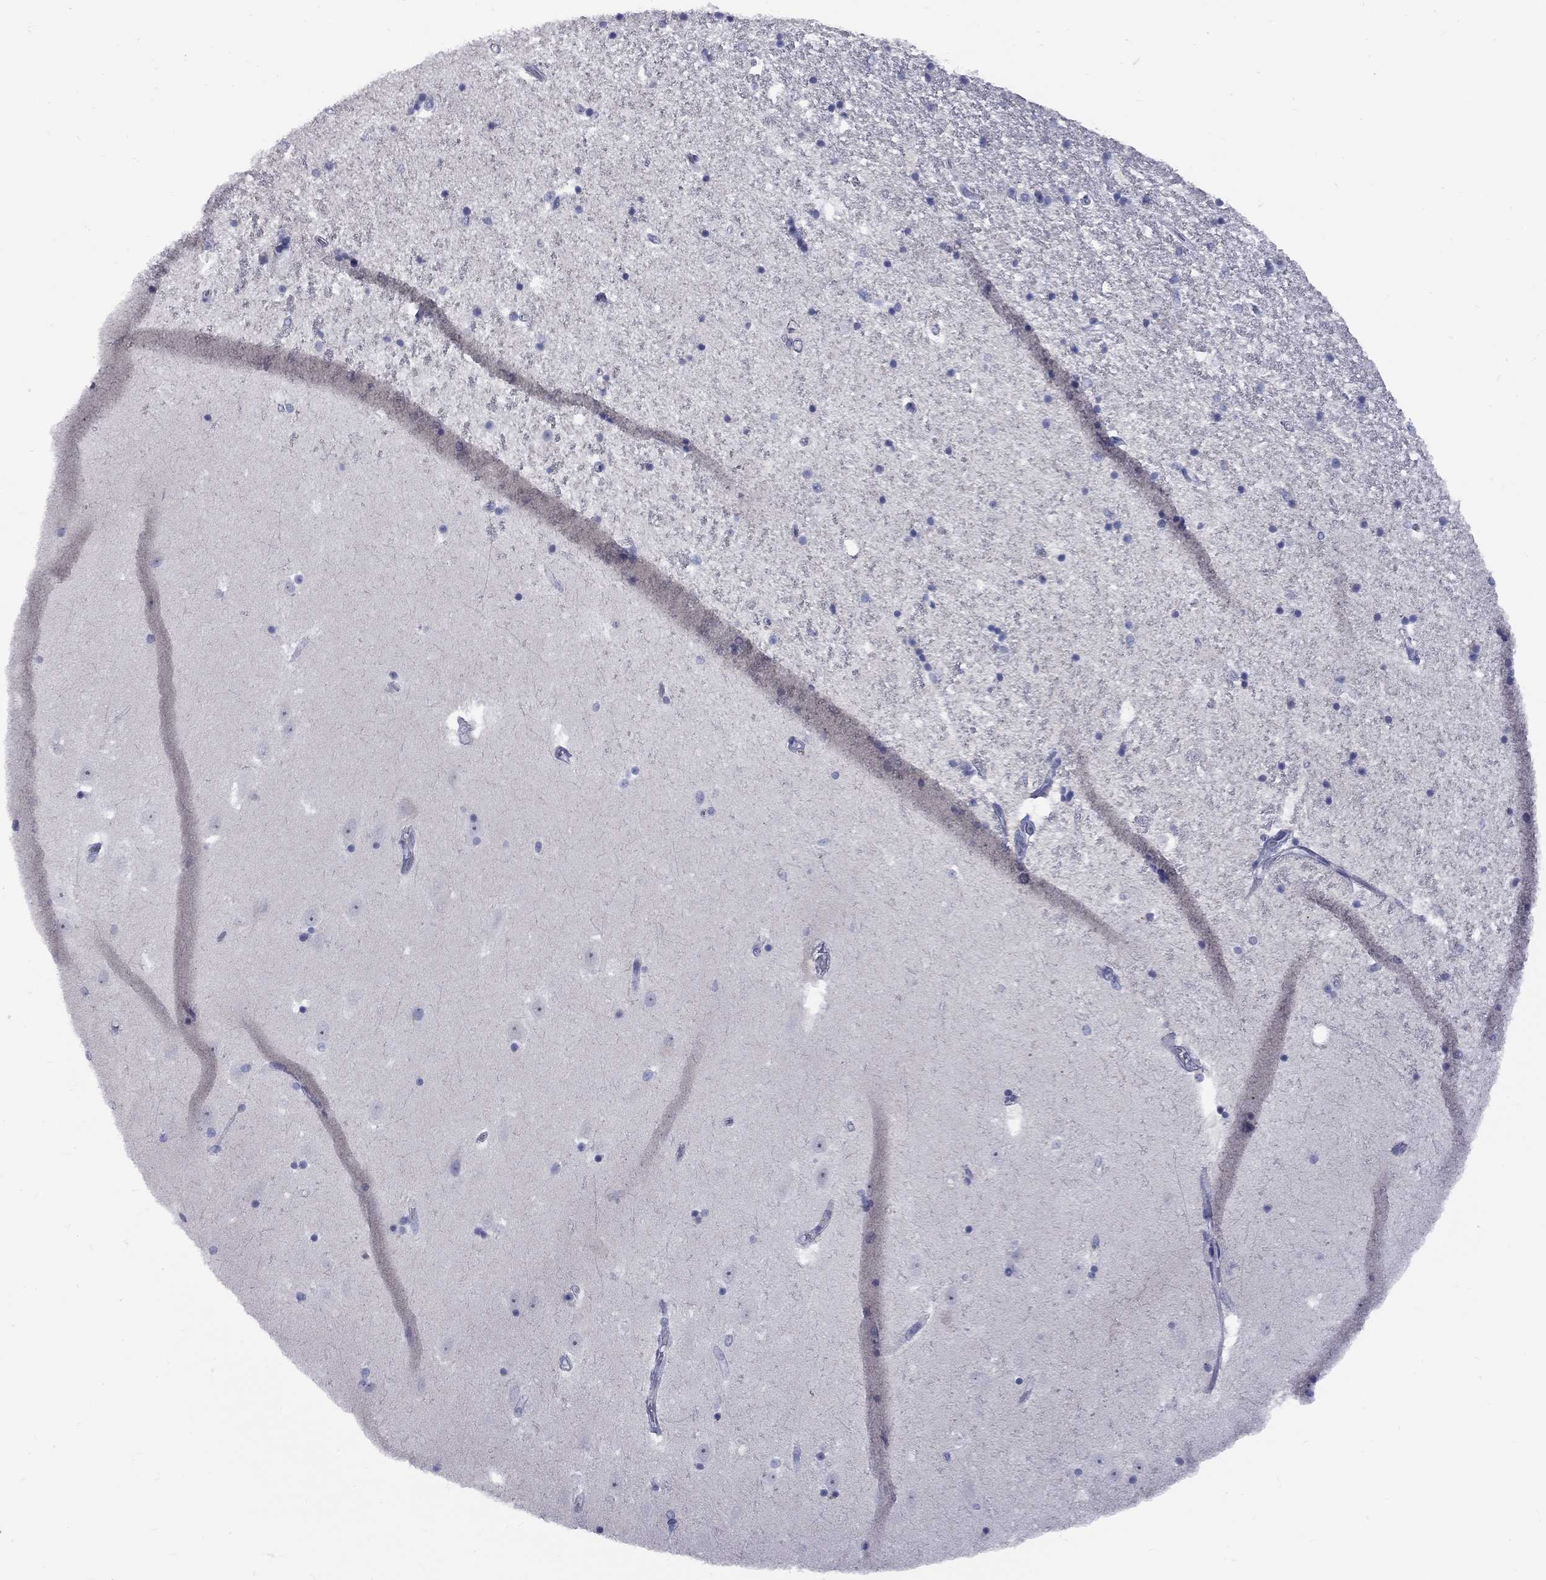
{"staining": {"intensity": "negative", "quantity": "none", "location": "none"}, "tissue": "hippocampus", "cell_type": "Glial cells", "image_type": "normal", "snomed": [{"axis": "morphology", "description": "Normal tissue, NOS"}, {"axis": "topography", "description": "Hippocampus"}], "caption": "An IHC micrograph of unremarkable hippocampus is shown. There is no staining in glial cells of hippocampus. Nuclei are stained in blue.", "gene": "ABCB4", "patient": {"sex": "male", "age": 49}}